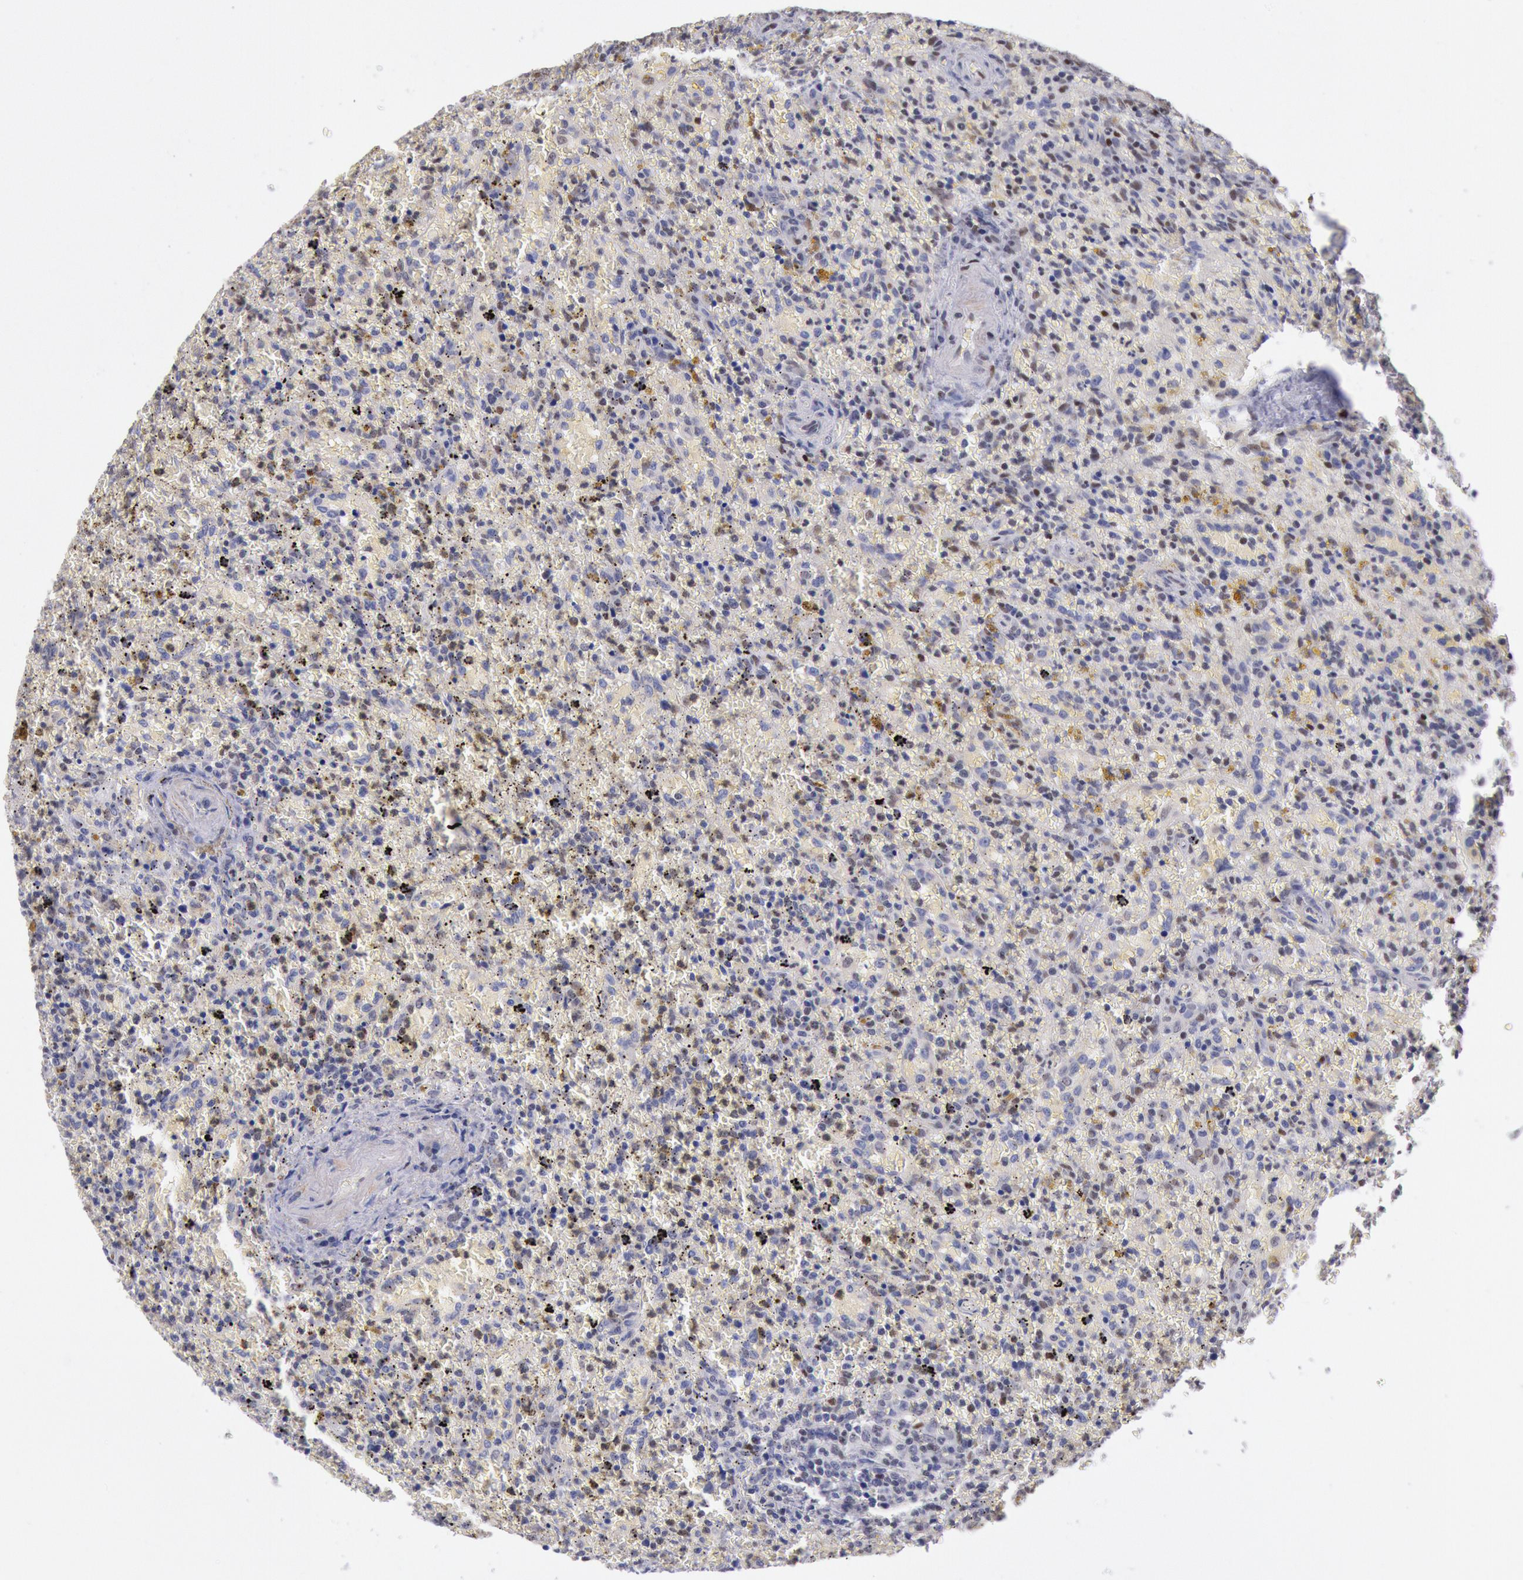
{"staining": {"intensity": "negative", "quantity": "none", "location": "none"}, "tissue": "lymphoma", "cell_type": "Tumor cells", "image_type": "cancer", "snomed": [{"axis": "morphology", "description": "Malignant lymphoma, non-Hodgkin's type, High grade"}, {"axis": "topography", "description": "Spleen"}, {"axis": "topography", "description": "Lymph node"}], "caption": "DAB (3,3'-diaminobenzidine) immunohistochemical staining of human high-grade malignant lymphoma, non-Hodgkin's type exhibits no significant staining in tumor cells.", "gene": "RPS6KA5", "patient": {"sex": "female", "age": 70}}